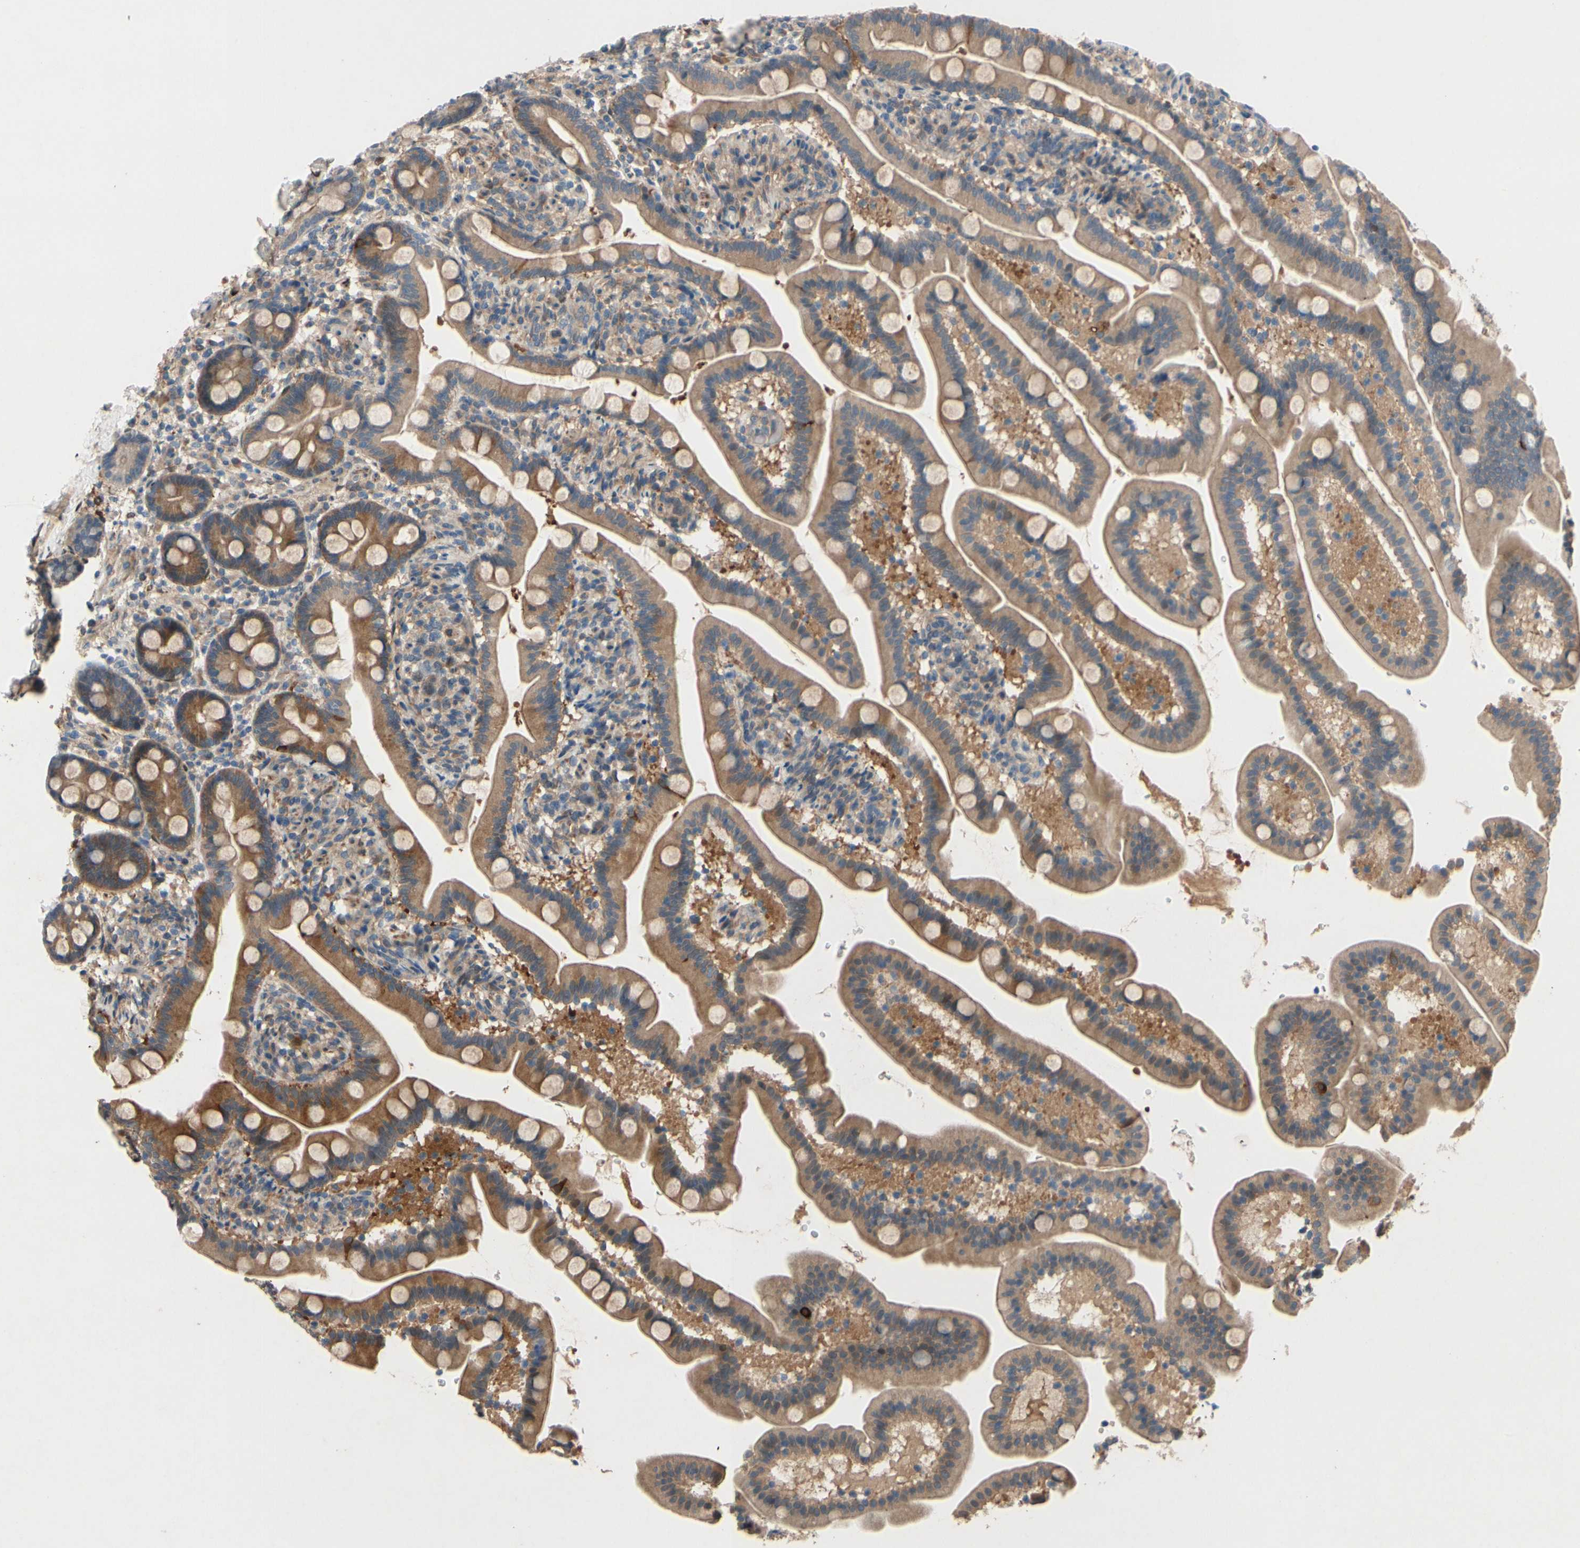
{"staining": {"intensity": "moderate", "quantity": ">75%", "location": "cytoplasmic/membranous"}, "tissue": "duodenum", "cell_type": "Glandular cells", "image_type": "normal", "snomed": [{"axis": "morphology", "description": "Normal tissue, NOS"}, {"axis": "topography", "description": "Duodenum"}], "caption": "Immunohistochemical staining of benign human duodenum exhibits moderate cytoplasmic/membranous protein staining in about >75% of glandular cells.", "gene": "ICAM5", "patient": {"sex": "male", "age": 54}}